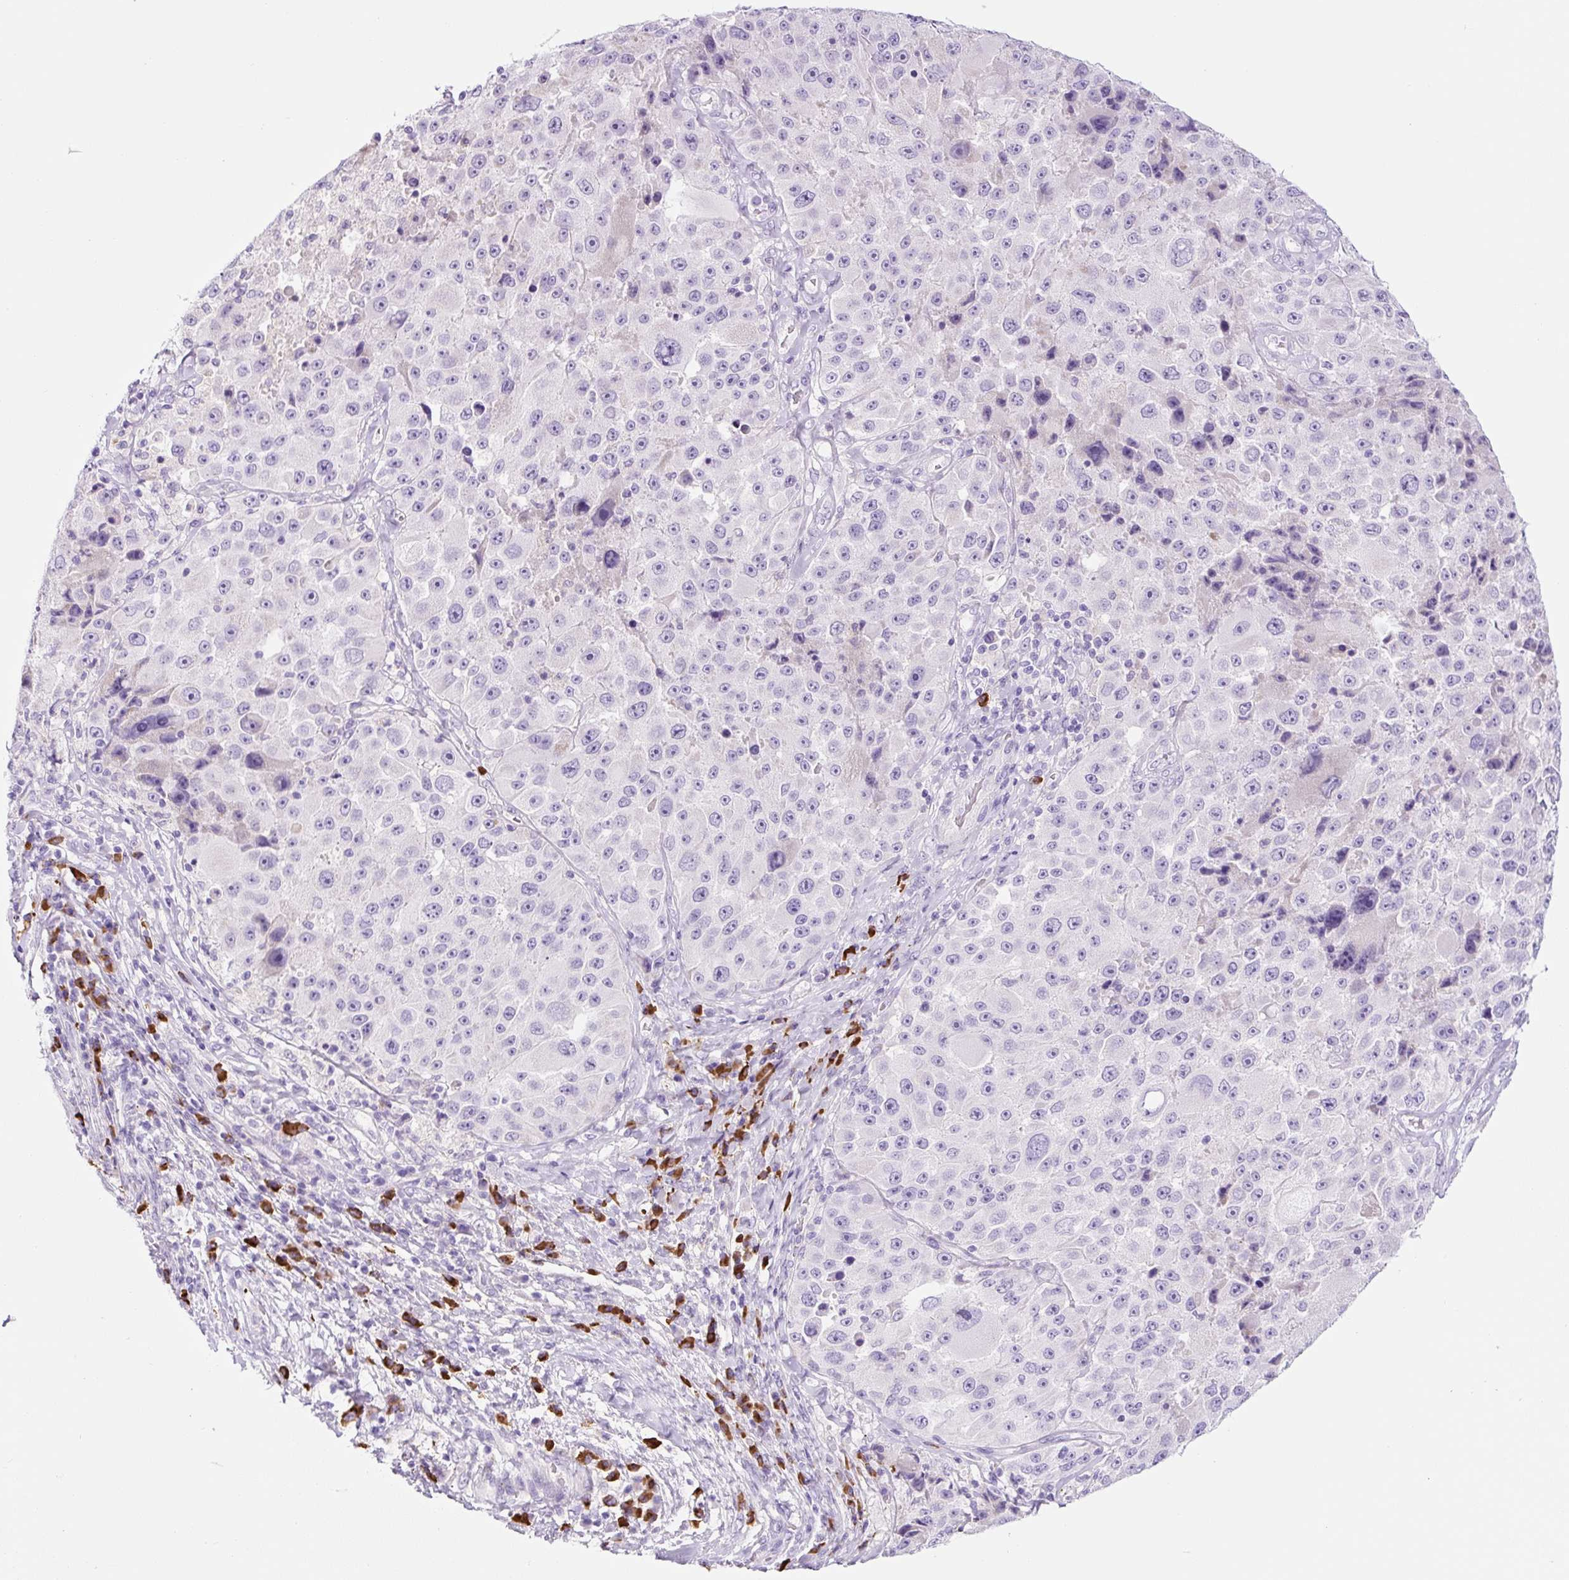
{"staining": {"intensity": "negative", "quantity": "none", "location": "none"}, "tissue": "melanoma", "cell_type": "Tumor cells", "image_type": "cancer", "snomed": [{"axis": "morphology", "description": "Malignant melanoma, Metastatic site"}, {"axis": "topography", "description": "Lymph node"}], "caption": "IHC of human melanoma demonstrates no staining in tumor cells.", "gene": "RNF212B", "patient": {"sex": "male", "age": 62}}